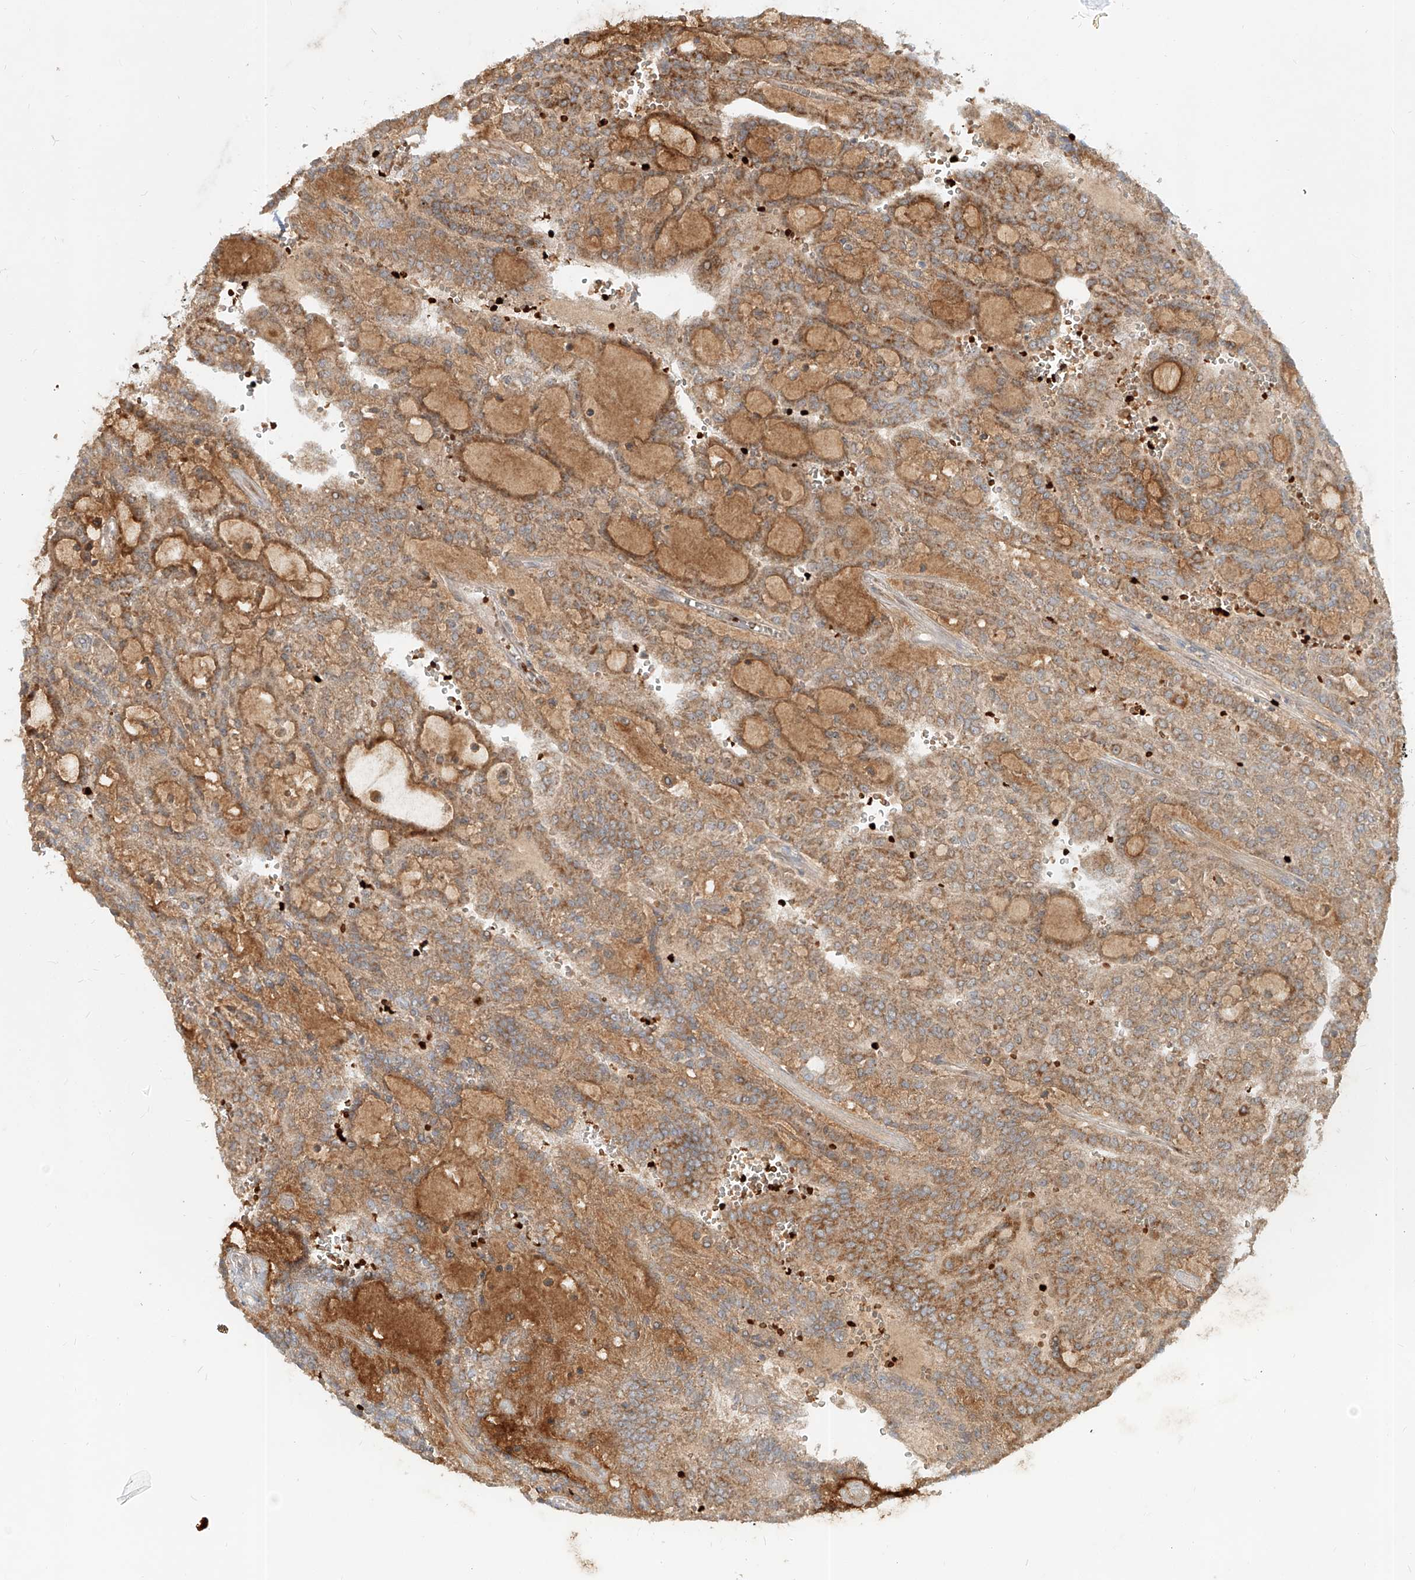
{"staining": {"intensity": "moderate", "quantity": ">75%", "location": "cytoplasmic/membranous"}, "tissue": "renal cancer", "cell_type": "Tumor cells", "image_type": "cancer", "snomed": [{"axis": "morphology", "description": "Adenocarcinoma, NOS"}, {"axis": "topography", "description": "Kidney"}], "caption": "Renal adenocarcinoma stained with a protein marker exhibits moderate staining in tumor cells.", "gene": "FGD2", "patient": {"sex": "male", "age": 63}}